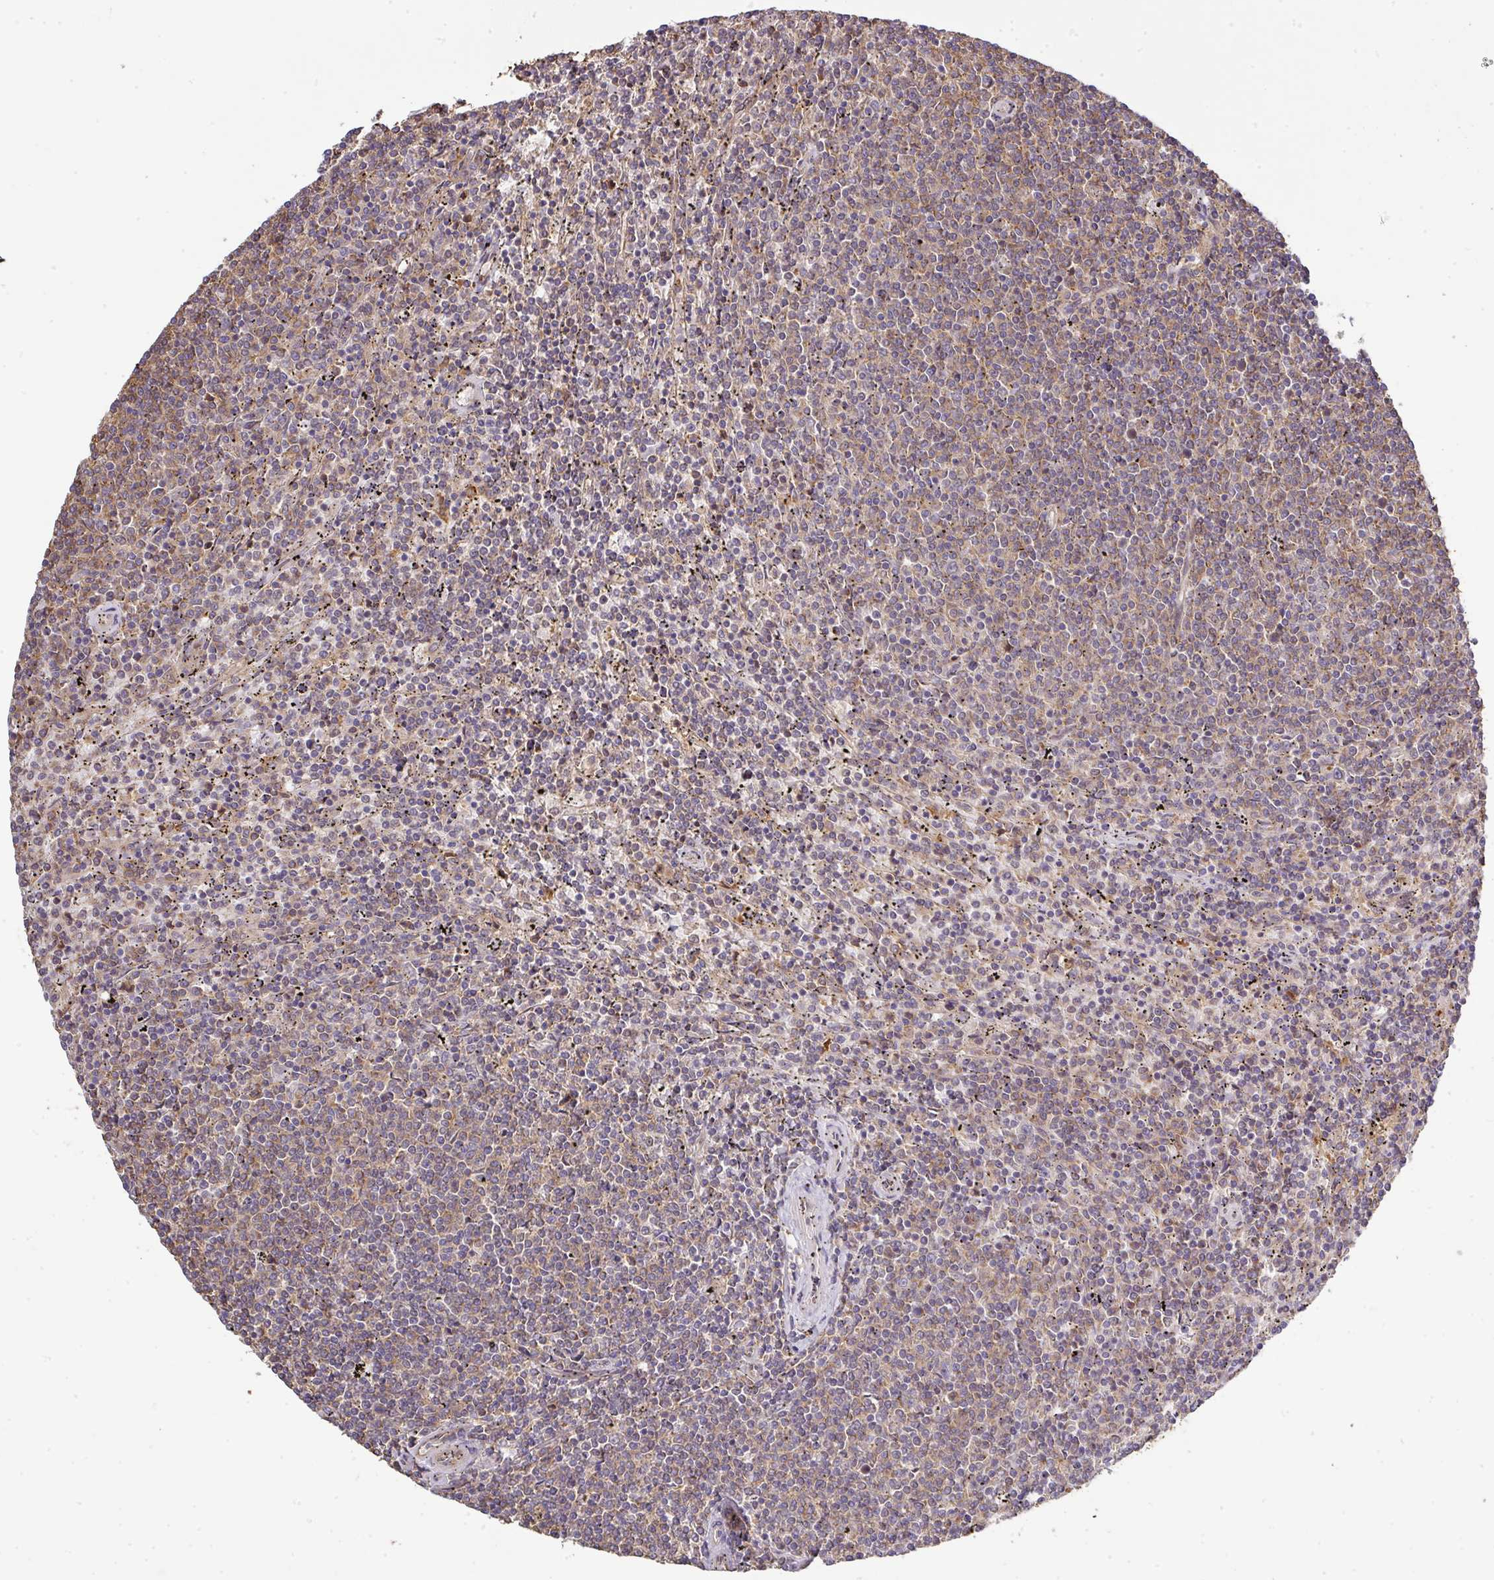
{"staining": {"intensity": "weak", "quantity": "<25%", "location": "cytoplasmic/membranous"}, "tissue": "lymphoma", "cell_type": "Tumor cells", "image_type": "cancer", "snomed": [{"axis": "morphology", "description": "Malignant lymphoma, non-Hodgkin's type, Low grade"}, {"axis": "topography", "description": "Spleen"}], "caption": "IHC micrograph of neoplastic tissue: lymphoma stained with DAB displays no significant protein expression in tumor cells. (Brightfield microscopy of DAB (3,3'-diaminobenzidine) IHC at high magnification).", "gene": "ARPIN", "patient": {"sex": "female", "age": 50}}